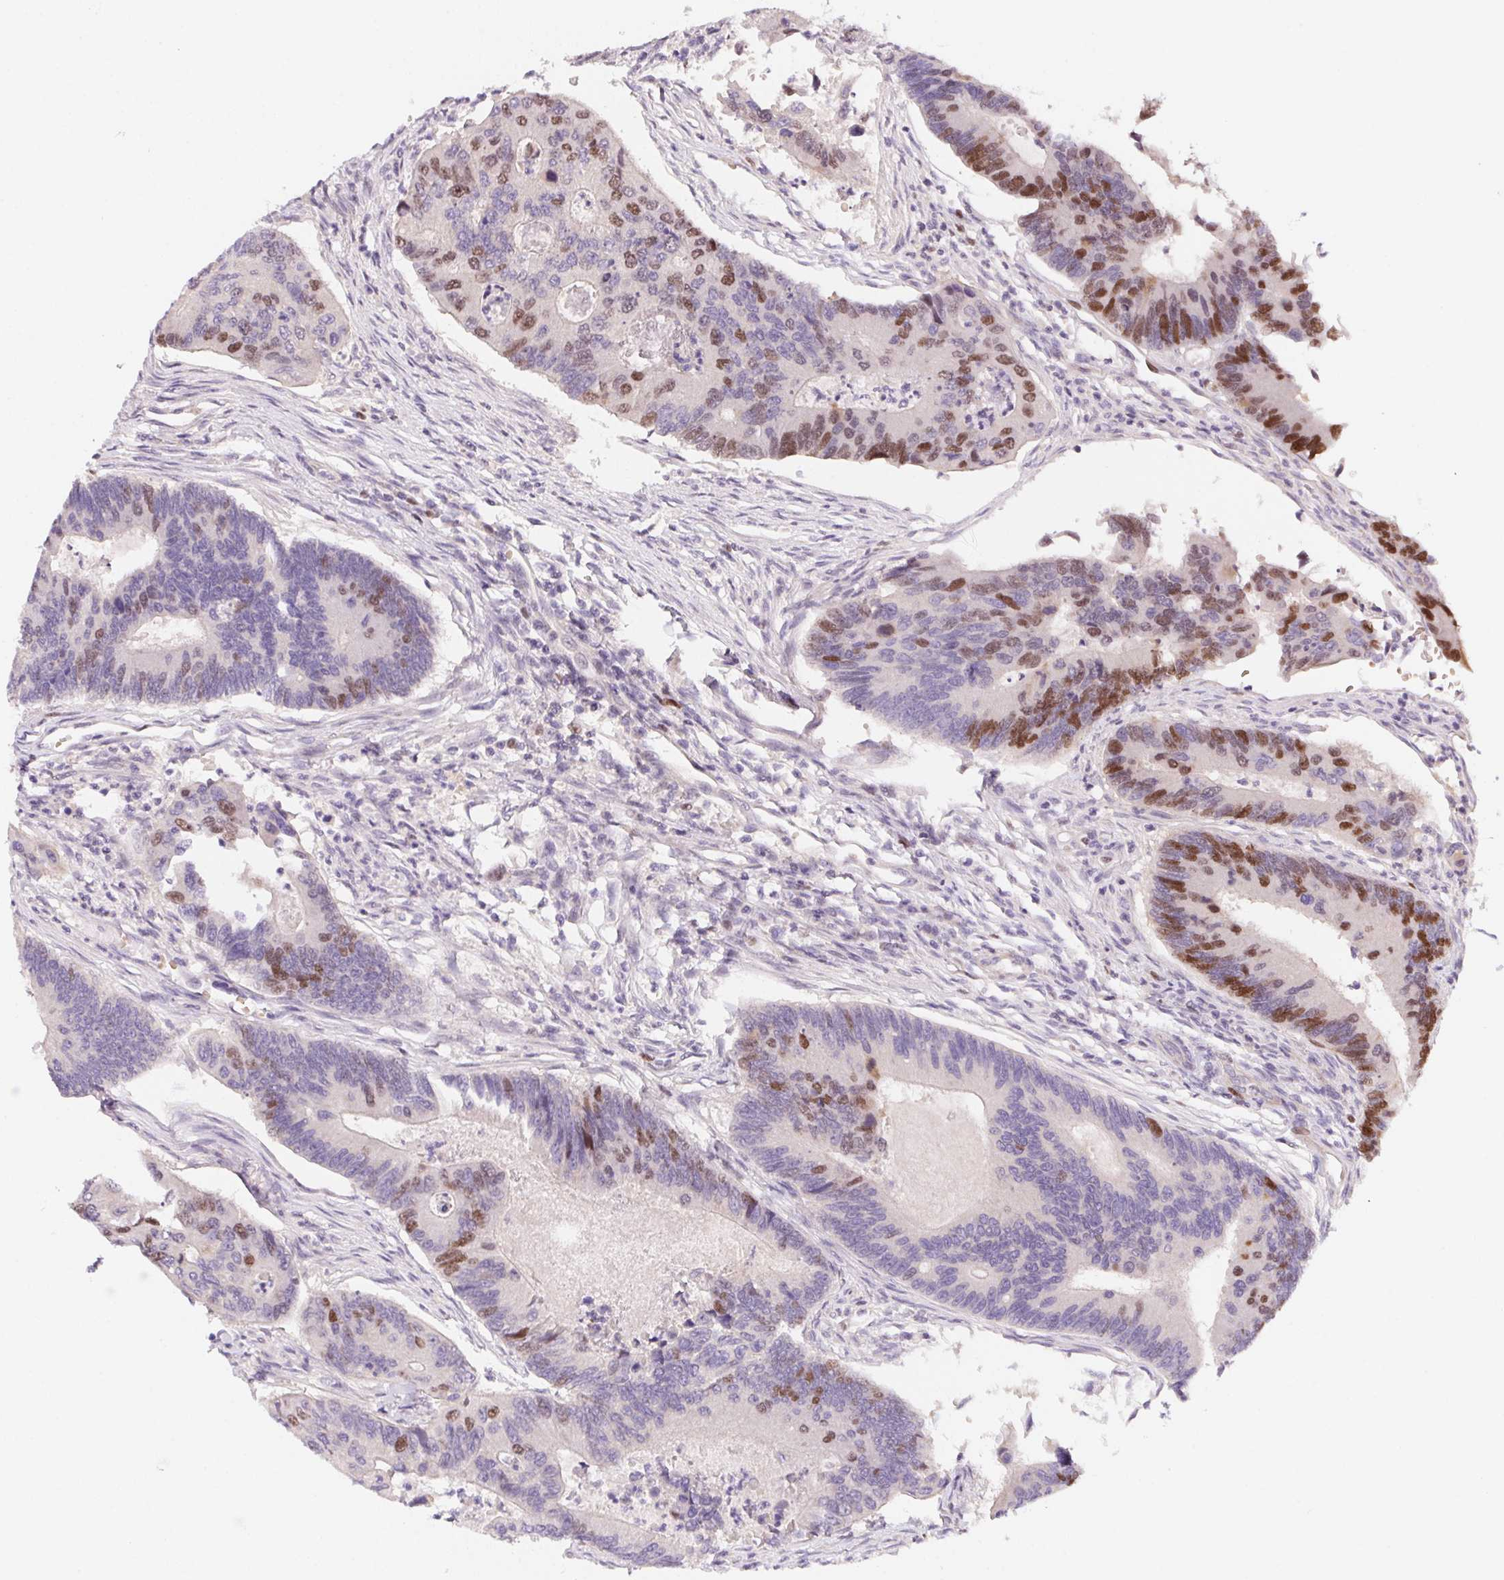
{"staining": {"intensity": "moderate", "quantity": "25%-75%", "location": "nuclear"}, "tissue": "colorectal cancer", "cell_type": "Tumor cells", "image_type": "cancer", "snomed": [{"axis": "morphology", "description": "Adenocarcinoma, NOS"}, {"axis": "topography", "description": "Colon"}], "caption": "DAB (3,3'-diaminobenzidine) immunohistochemical staining of colorectal cancer demonstrates moderate nuclear protein positivity in approximately 25%-75% of tumor cells.", "gene": "HELLS", "patient": {"sex": "female", "age": 67}}